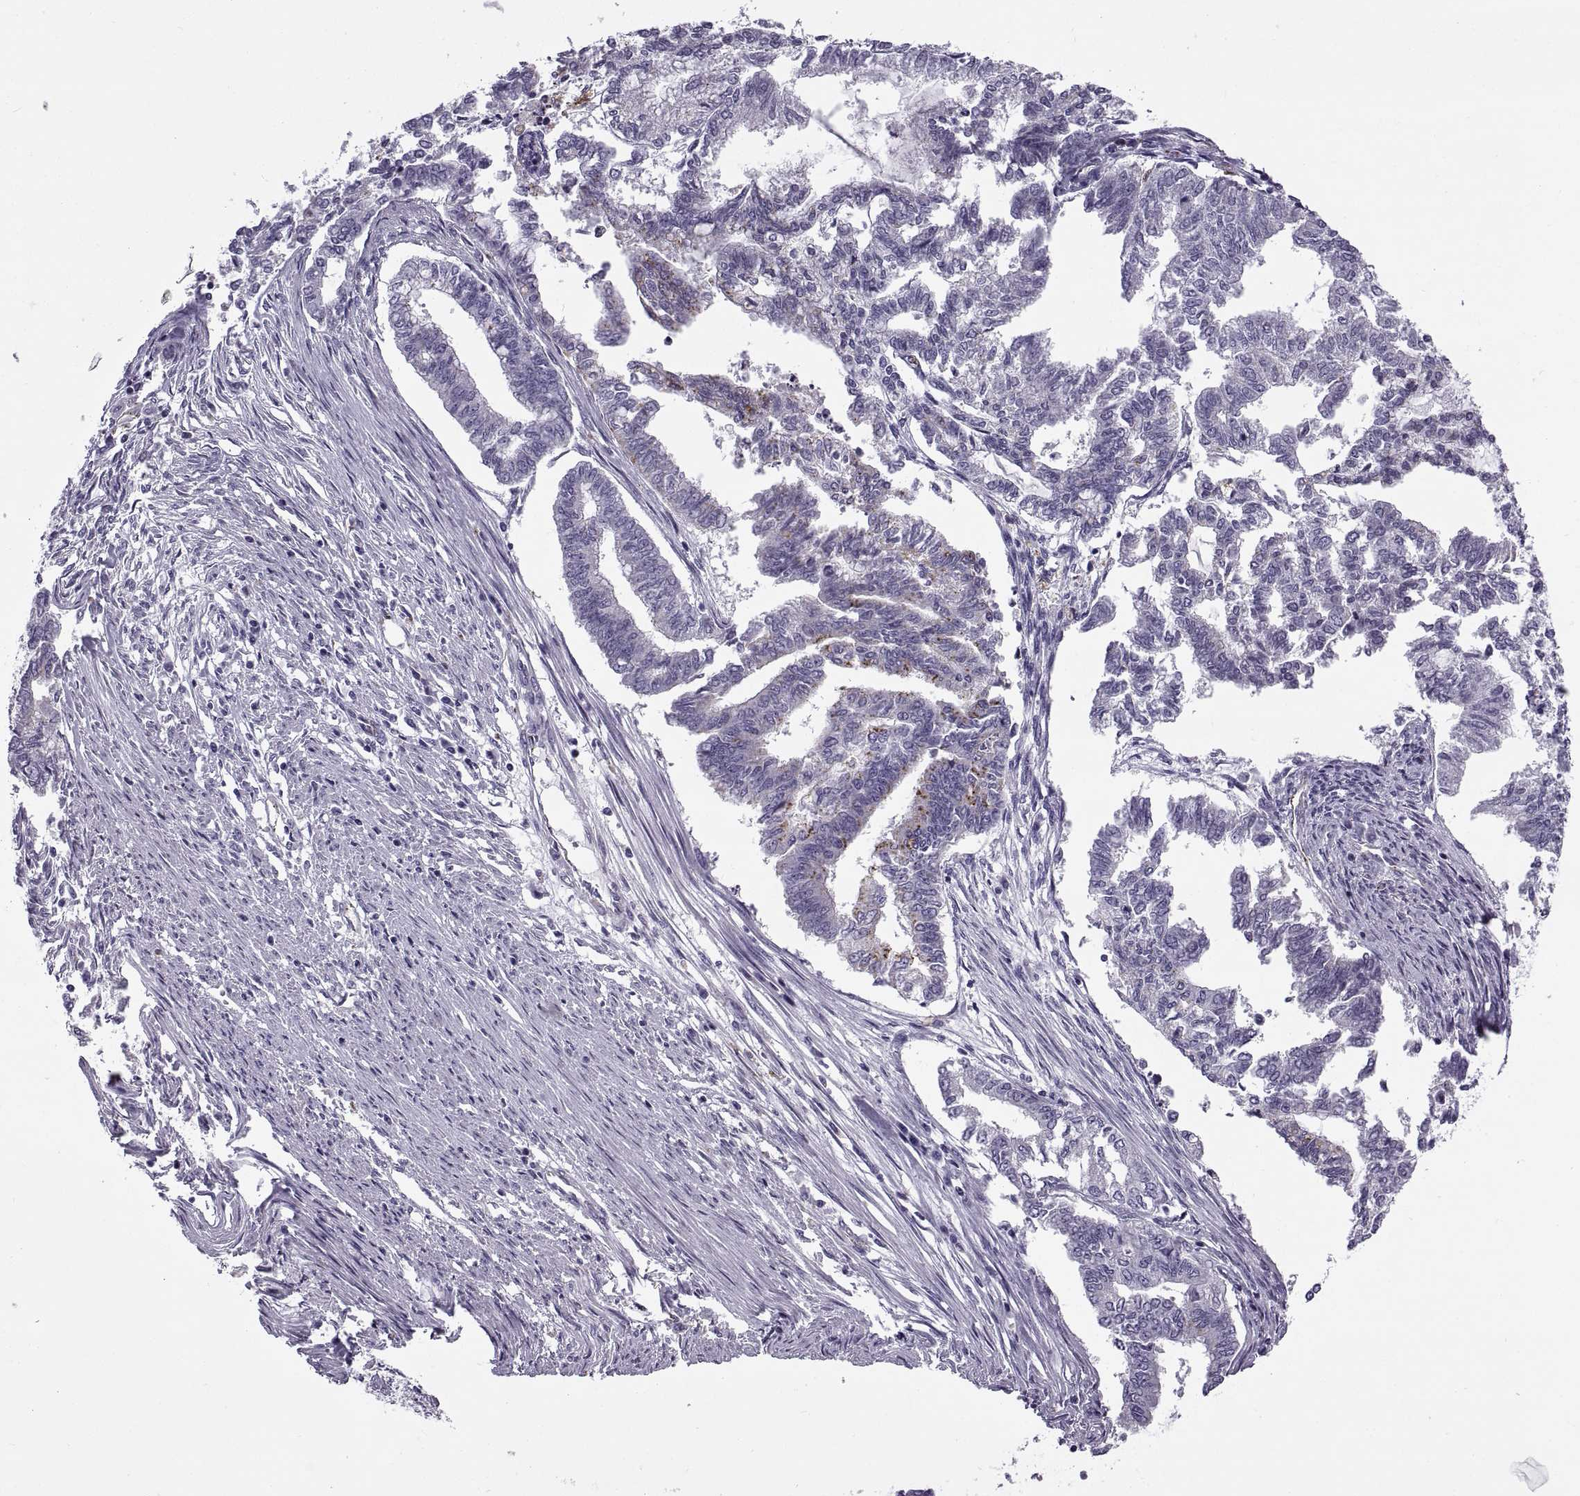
{"staining": {"intensity": "negative", "quantity": "none", "location": "none"}, "tissue": "endometrial cancer", "cell_type": "Tumor cells", "image_type": "cancer", "snomed": [{"axis": "morphology", "description": "Adenocarcinoma, NOS"}, {"axis": "topography", "description": "Endometrium"}], "caption": "Tumor cells show no significant positivity in endometrial adenocarcinoma.", "gene": "CALCR", "patient": {"sex": "female", "age": 79}}